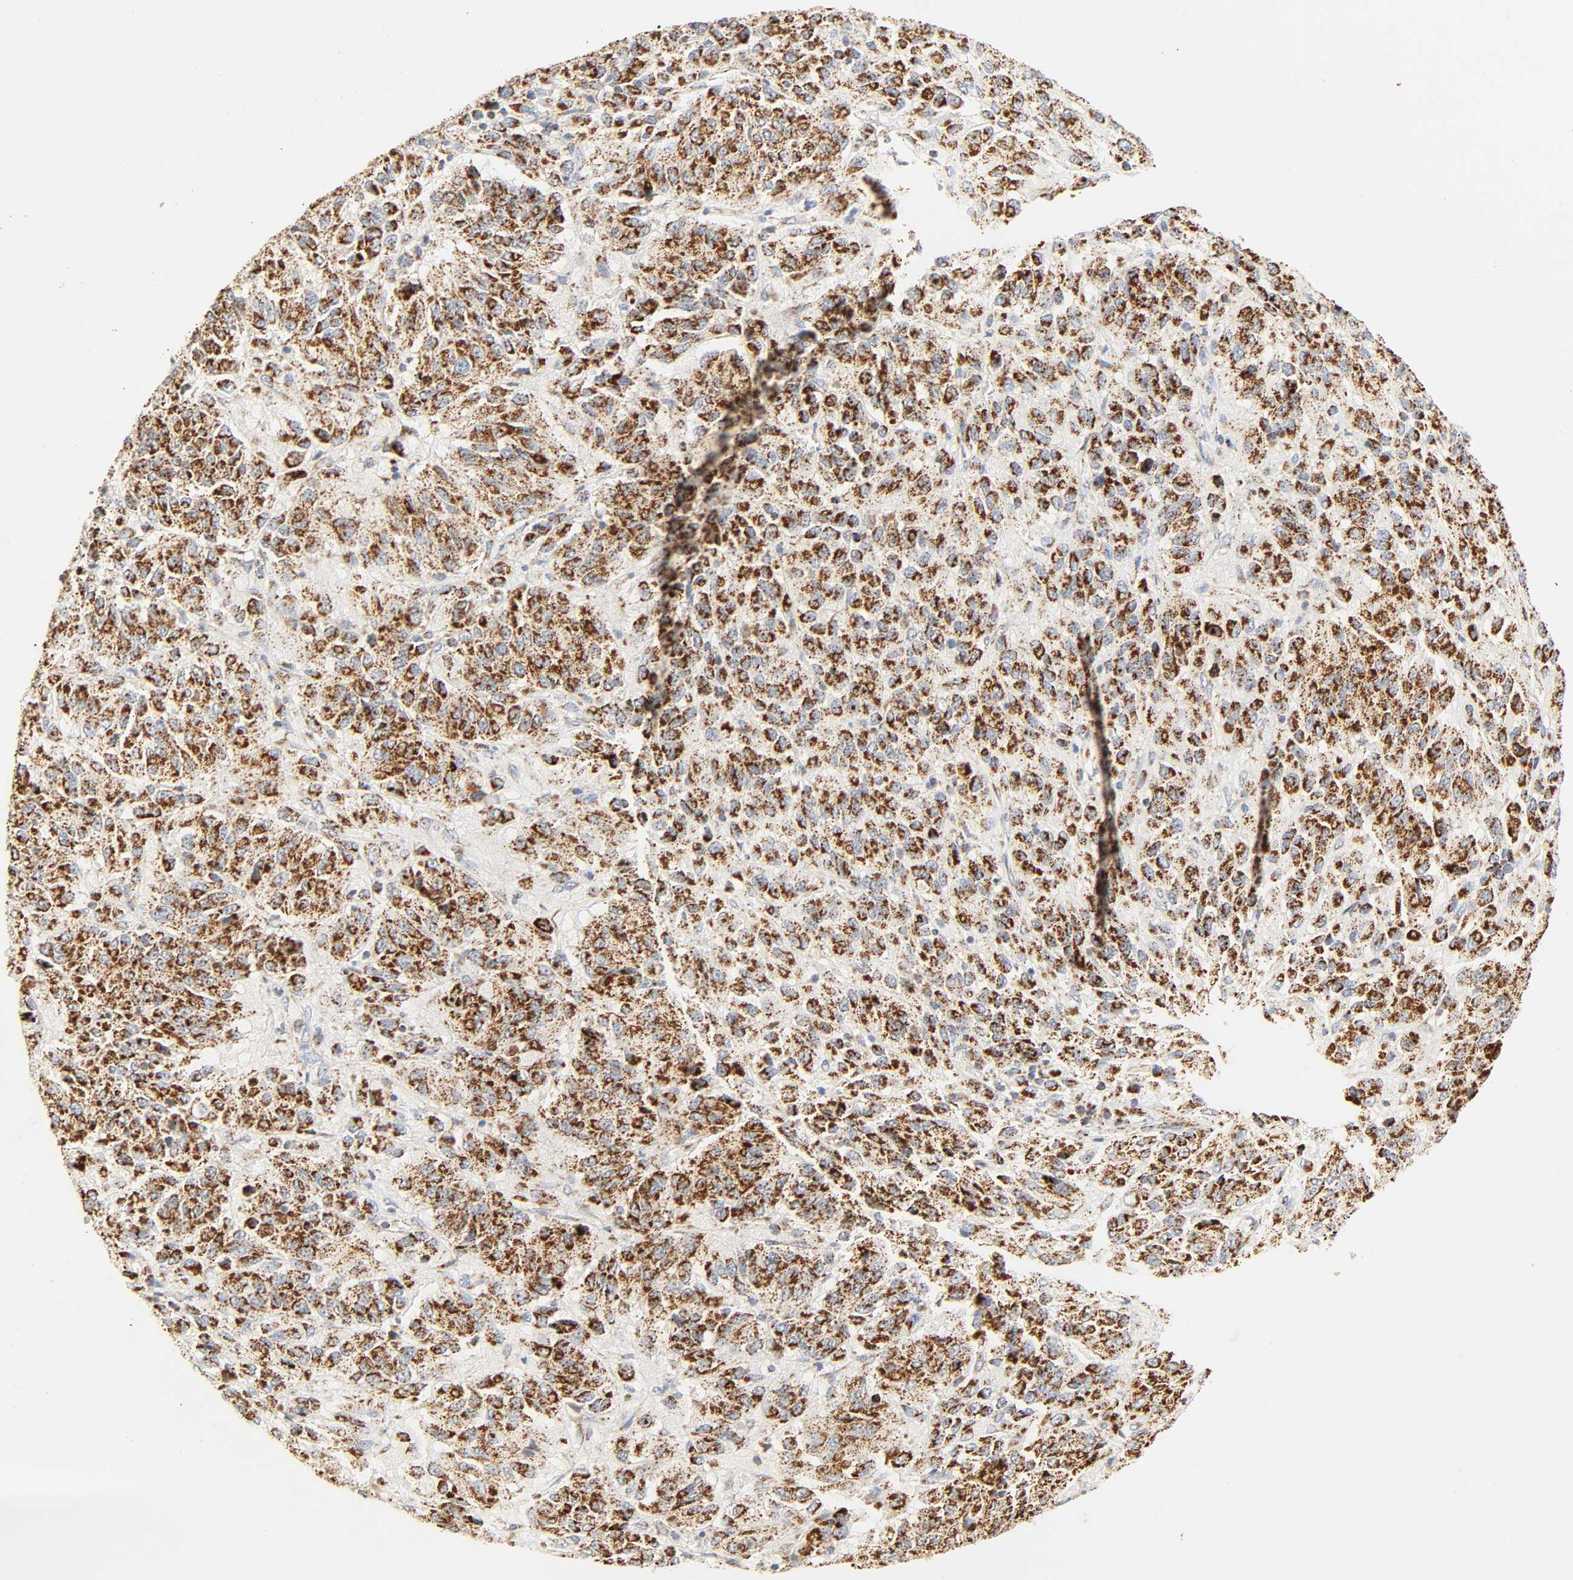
{"staining": {"intensity": "strong", "quantity": ">75%", "location": "cytoplasmic/membranous"}, "tissue": "melanoma", "cell_type": "Tumor cells", "image_type": "cancer", "snomed": [{"axis": "morphology", "description": "Malignant melanoma, Metastatic site"}, {"axis": "topography", "description": "Lung"}], "caption": "Protein expression by immunohistochemistry demonstrates strong cytoplasmic/membranous positivity in approximately >75% of tumor cells in malignant melanoma (metastatic site). (DAB (3,3'-diaminobenzidine) IHC, brown staining for protein, blue staining for nuclei).", "gene": "ACAT1", "patient": {"sex": "male", "age": 64}}